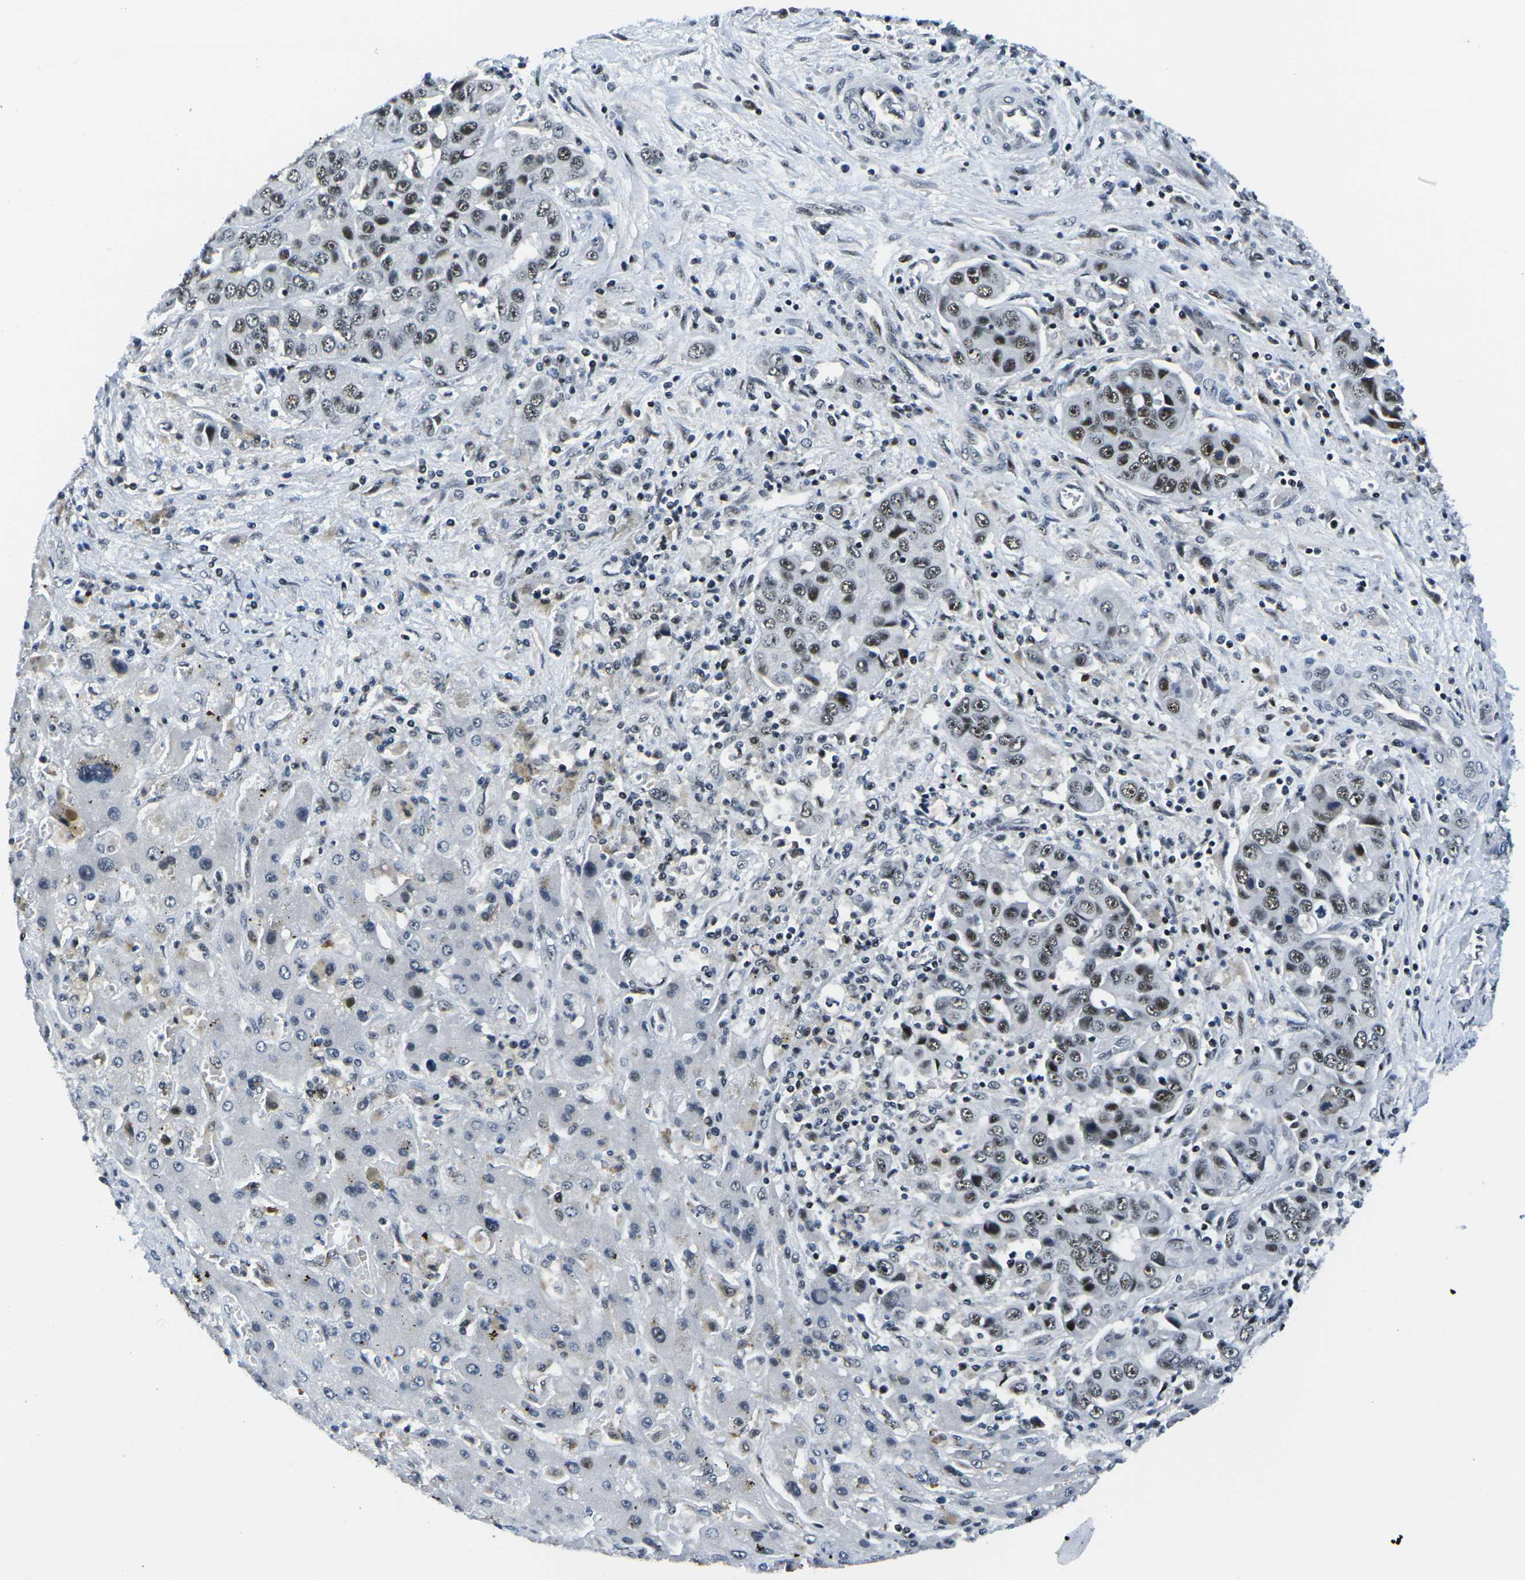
{"staining": {"intensity": "moderate", "quantity": ">75%", "location": "nuclear"}, "tissue": "liver cancer", "cell_type": "Tumor cells", "image_type": "cancer", "snomed": [{"axis": "morphology", "description": "Cholangiocarcinoma"}, {"axis": "topography", "description": "Liver"}], "caption": "Immunohistochemical staining of liver cholangiocarcinoma exhibits medium levels of moderate nuclear protein expression in about >75% of tumor cells. Using DAB (brown) and hematoxylin (blue) stains, captured at high magnification using brightfield microscopy.", "gene": "PRPF8", "patient": {"sex": "female", "age": 52}}